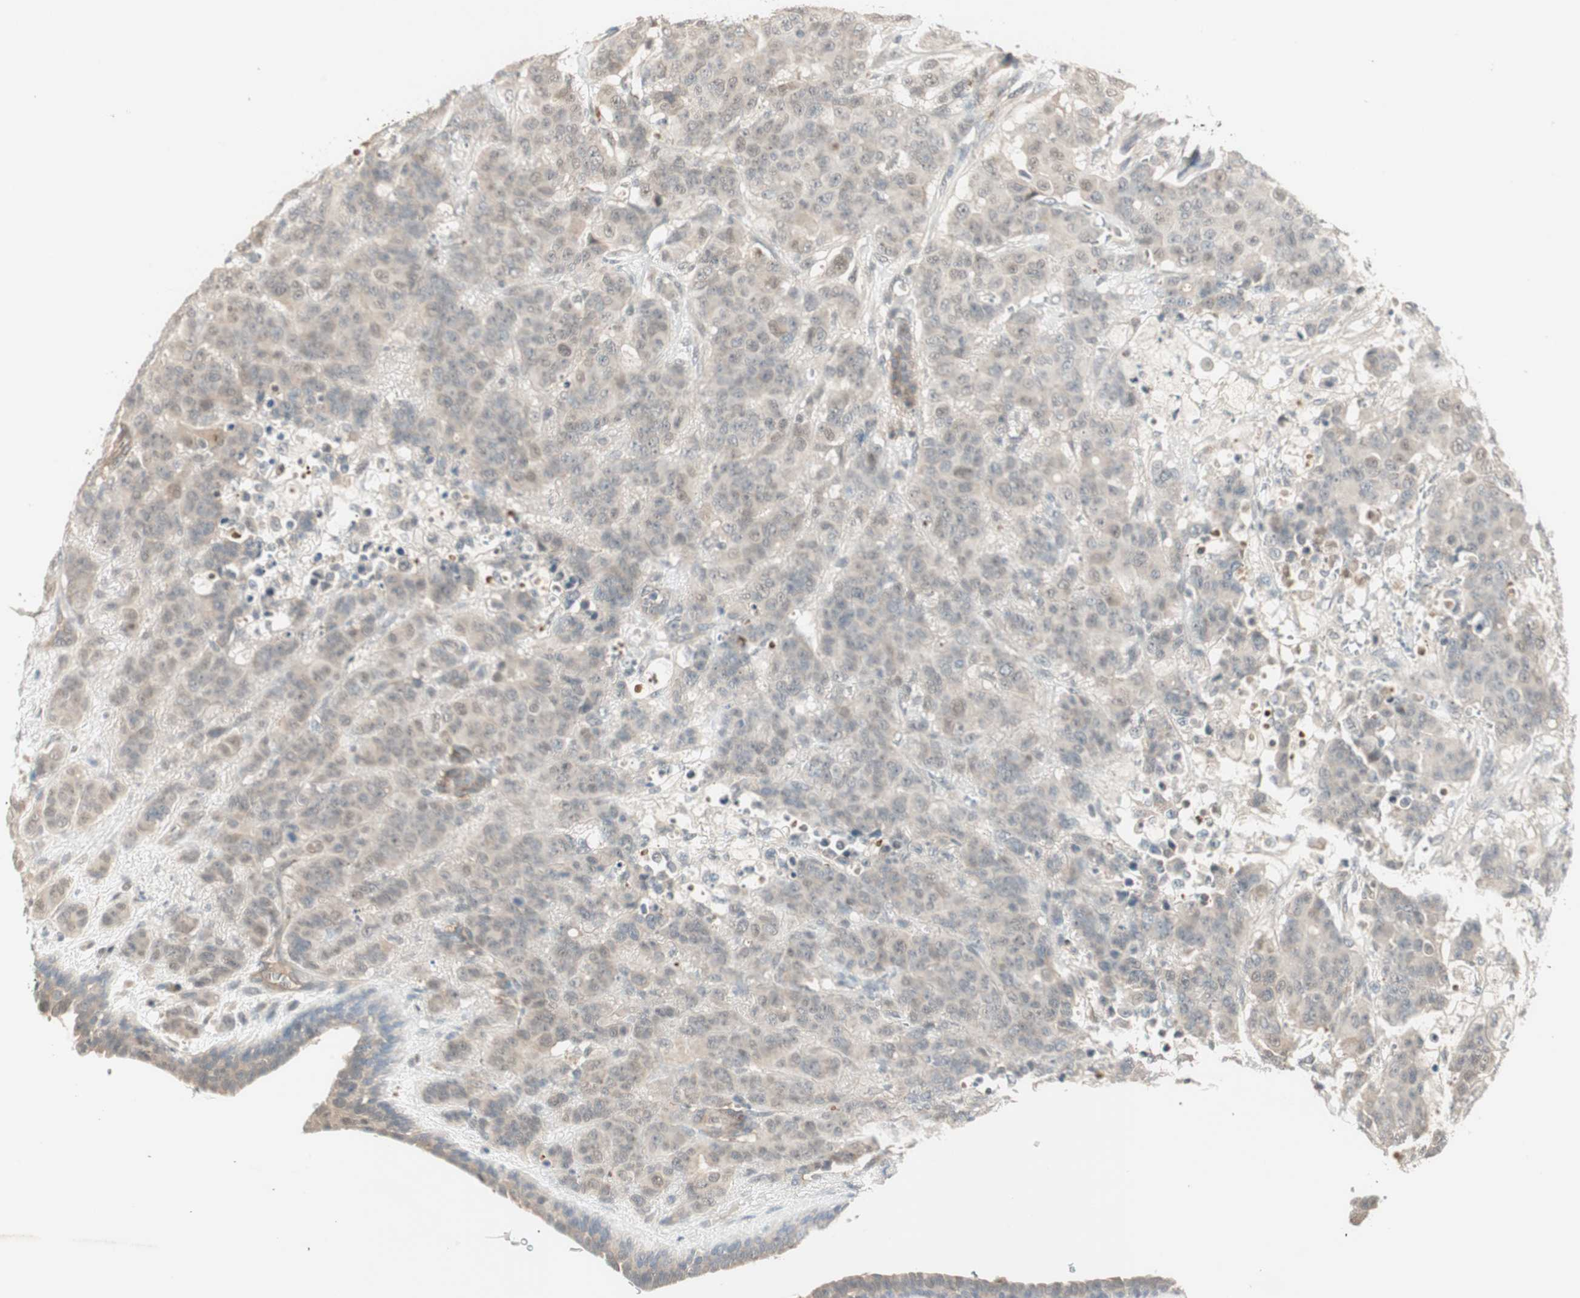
{"staining": {"intensity": "negative", "quantity": "none", "location": "none"}, "tissue": "breast cancer", "cell_type": "Tumor cells", "image_type": "cancer", "snomed": [{"axis": "morphology", "description": "Duct carcinoma"}, {"axis": "topography", "description": "Breast"}], "caption": "An immunohistochemistry histopathology image of breast cancer is shown. There is no staining in tumor cells of breast cancer.", "gene": "RNGTT", "patient": {"sex": "female", "age": 40}}